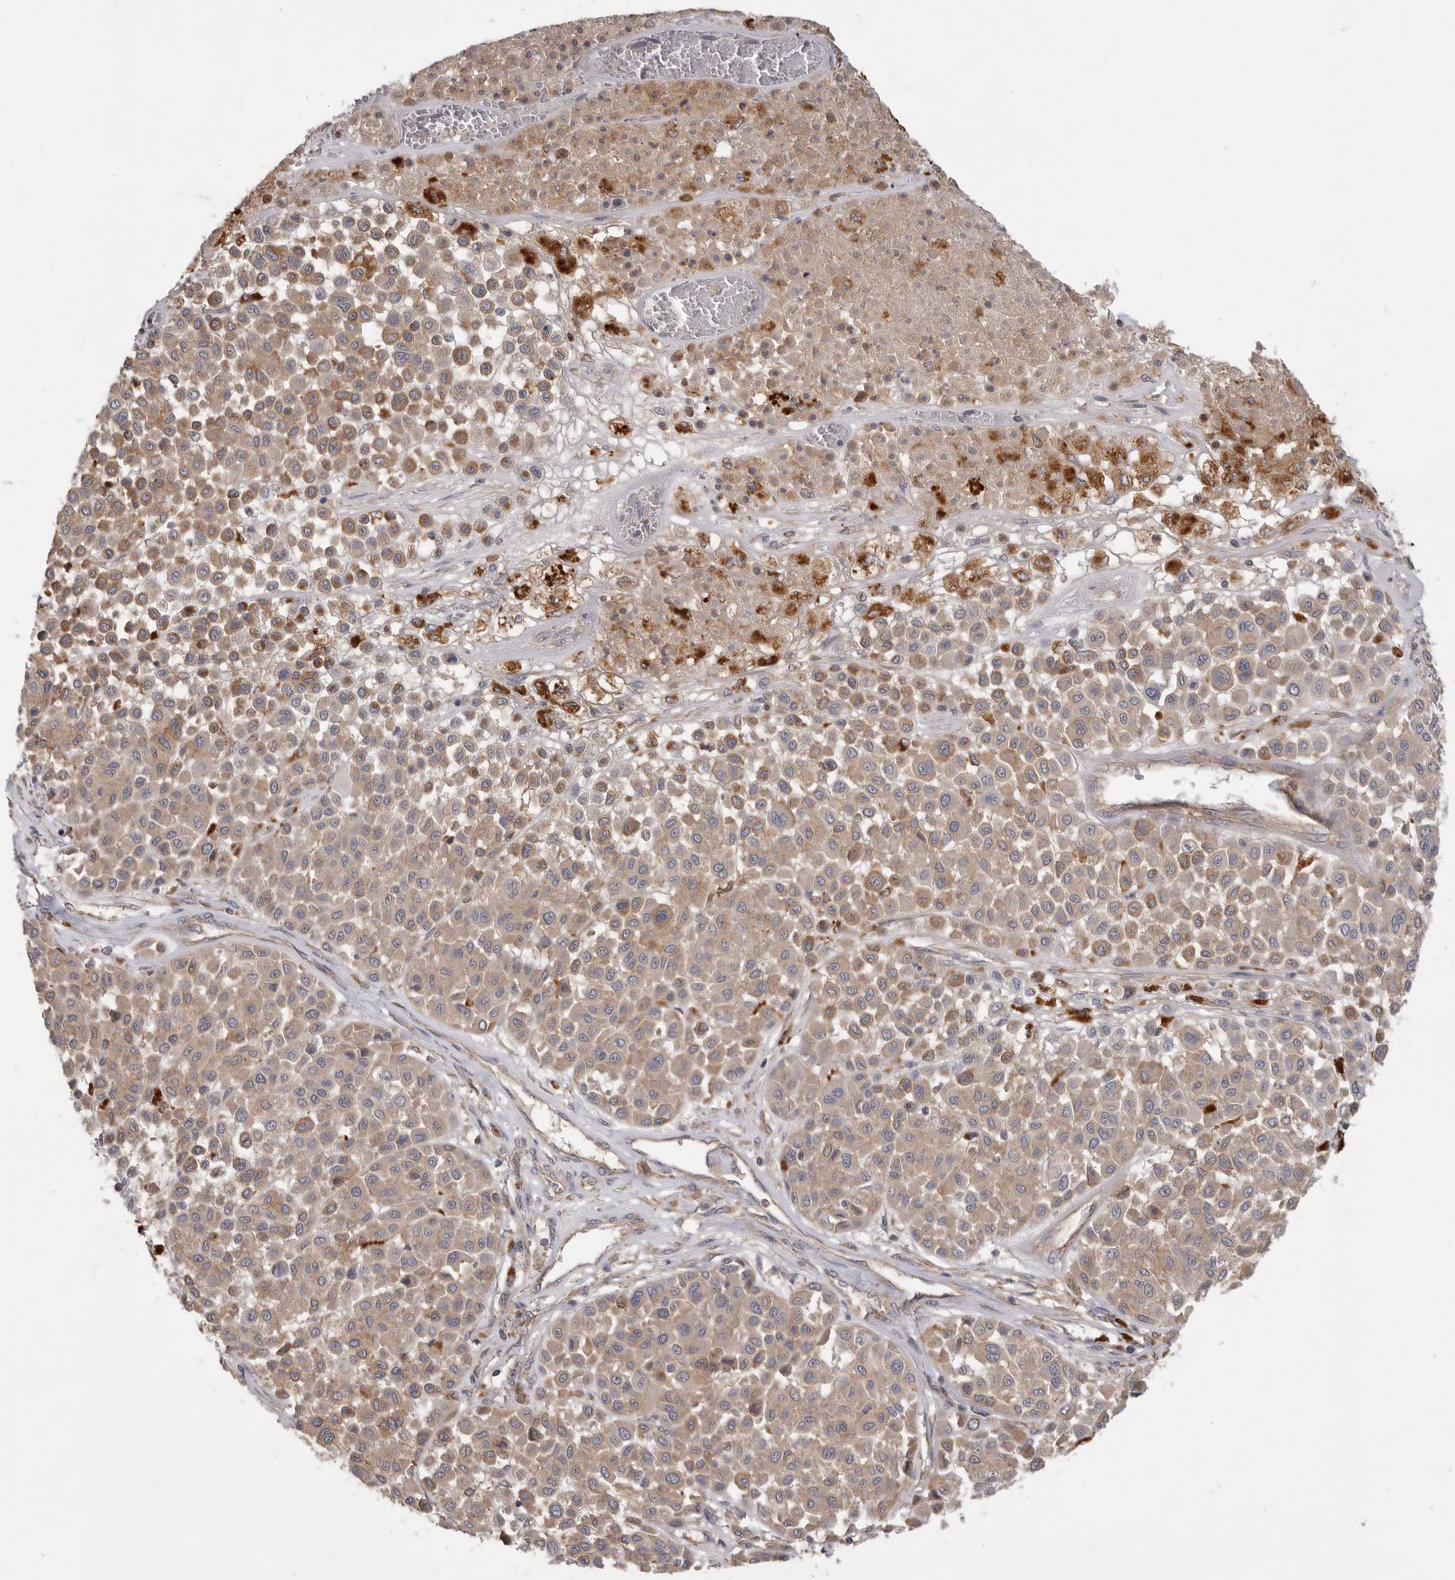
{"staining": {"intensity": "weak", "quantity": ">75%", "location": "cytoplasmic/membranous"}, "tissue": "melanoma", "cell_type": "Tumor cells", "image_type": "cancer", "snomed": [{"axis": "morphology", "description": "Malignant melanoma, Metastatic site"}, {"axis": "topography", "description": "Soft tissue"}], "caption": "This histopathology image displays immunohistochemistry (IHC) staining of melanoma, with low weak cytoplasmic/membranous positivity in approximately >75% of tumor cells.", "gene": "ZNF232", "patient": {"sex": "male", "age": 41}}